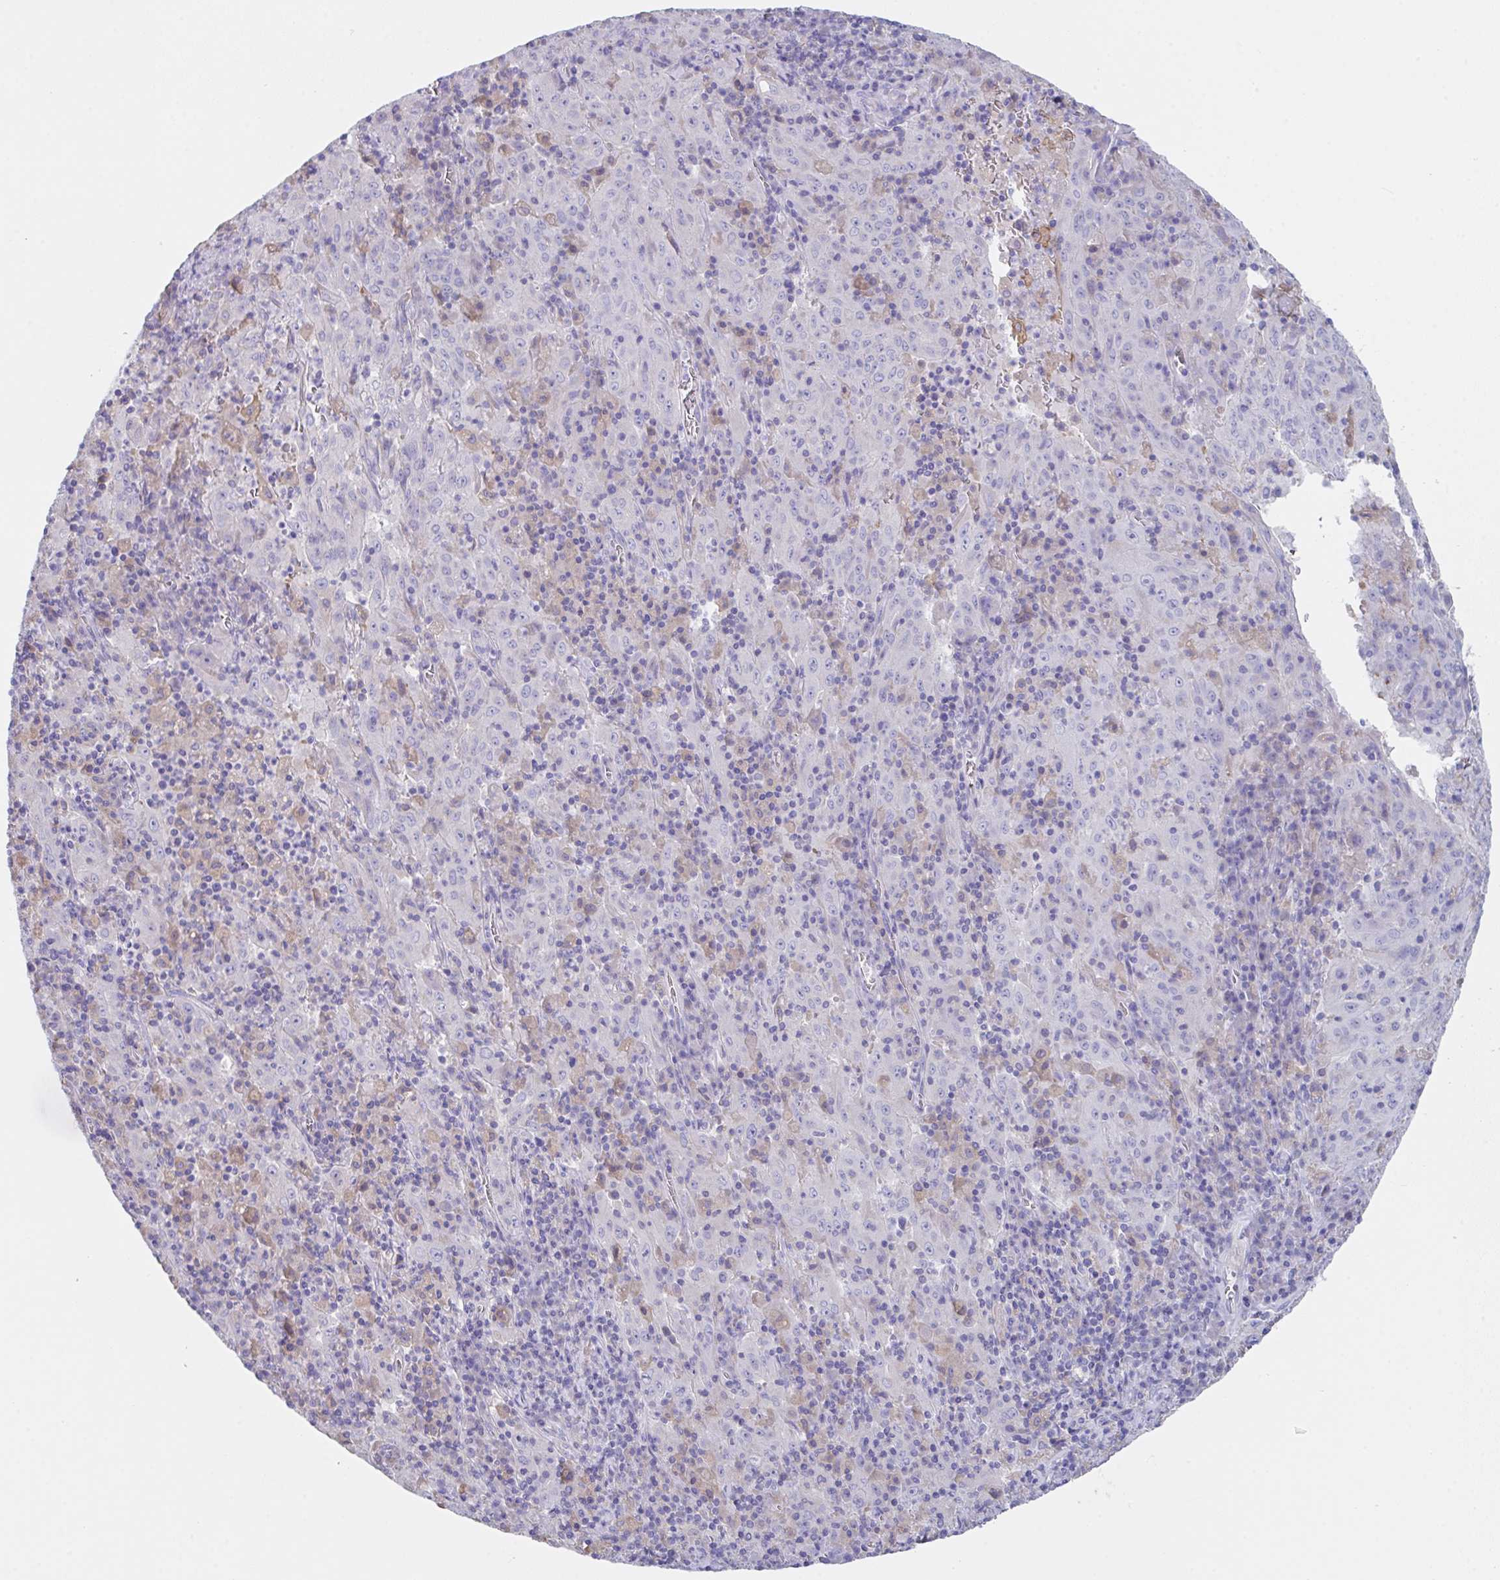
{"staining": {"intensity": "negative", "quantity": "none", "location": "none"}, "tissue": "pancreatic cancer", "cell_type": "Tumor cells", "image_type": "cancer", "snomed": [{"axis": "morphology", "description": "Adenocarcinoma, NOS"}, {"axis": "topography", "description": "Pancreas"}], "caption": "IHC histopathology image of human pancreatic cancer (adenocarcinoma) stained for a protein (brown), which exhibits no positivity in tumor cells. Nuclei are stained in blue.", "gene": "TFAP2C", "patient": {"sex": "male", "age": 63}}